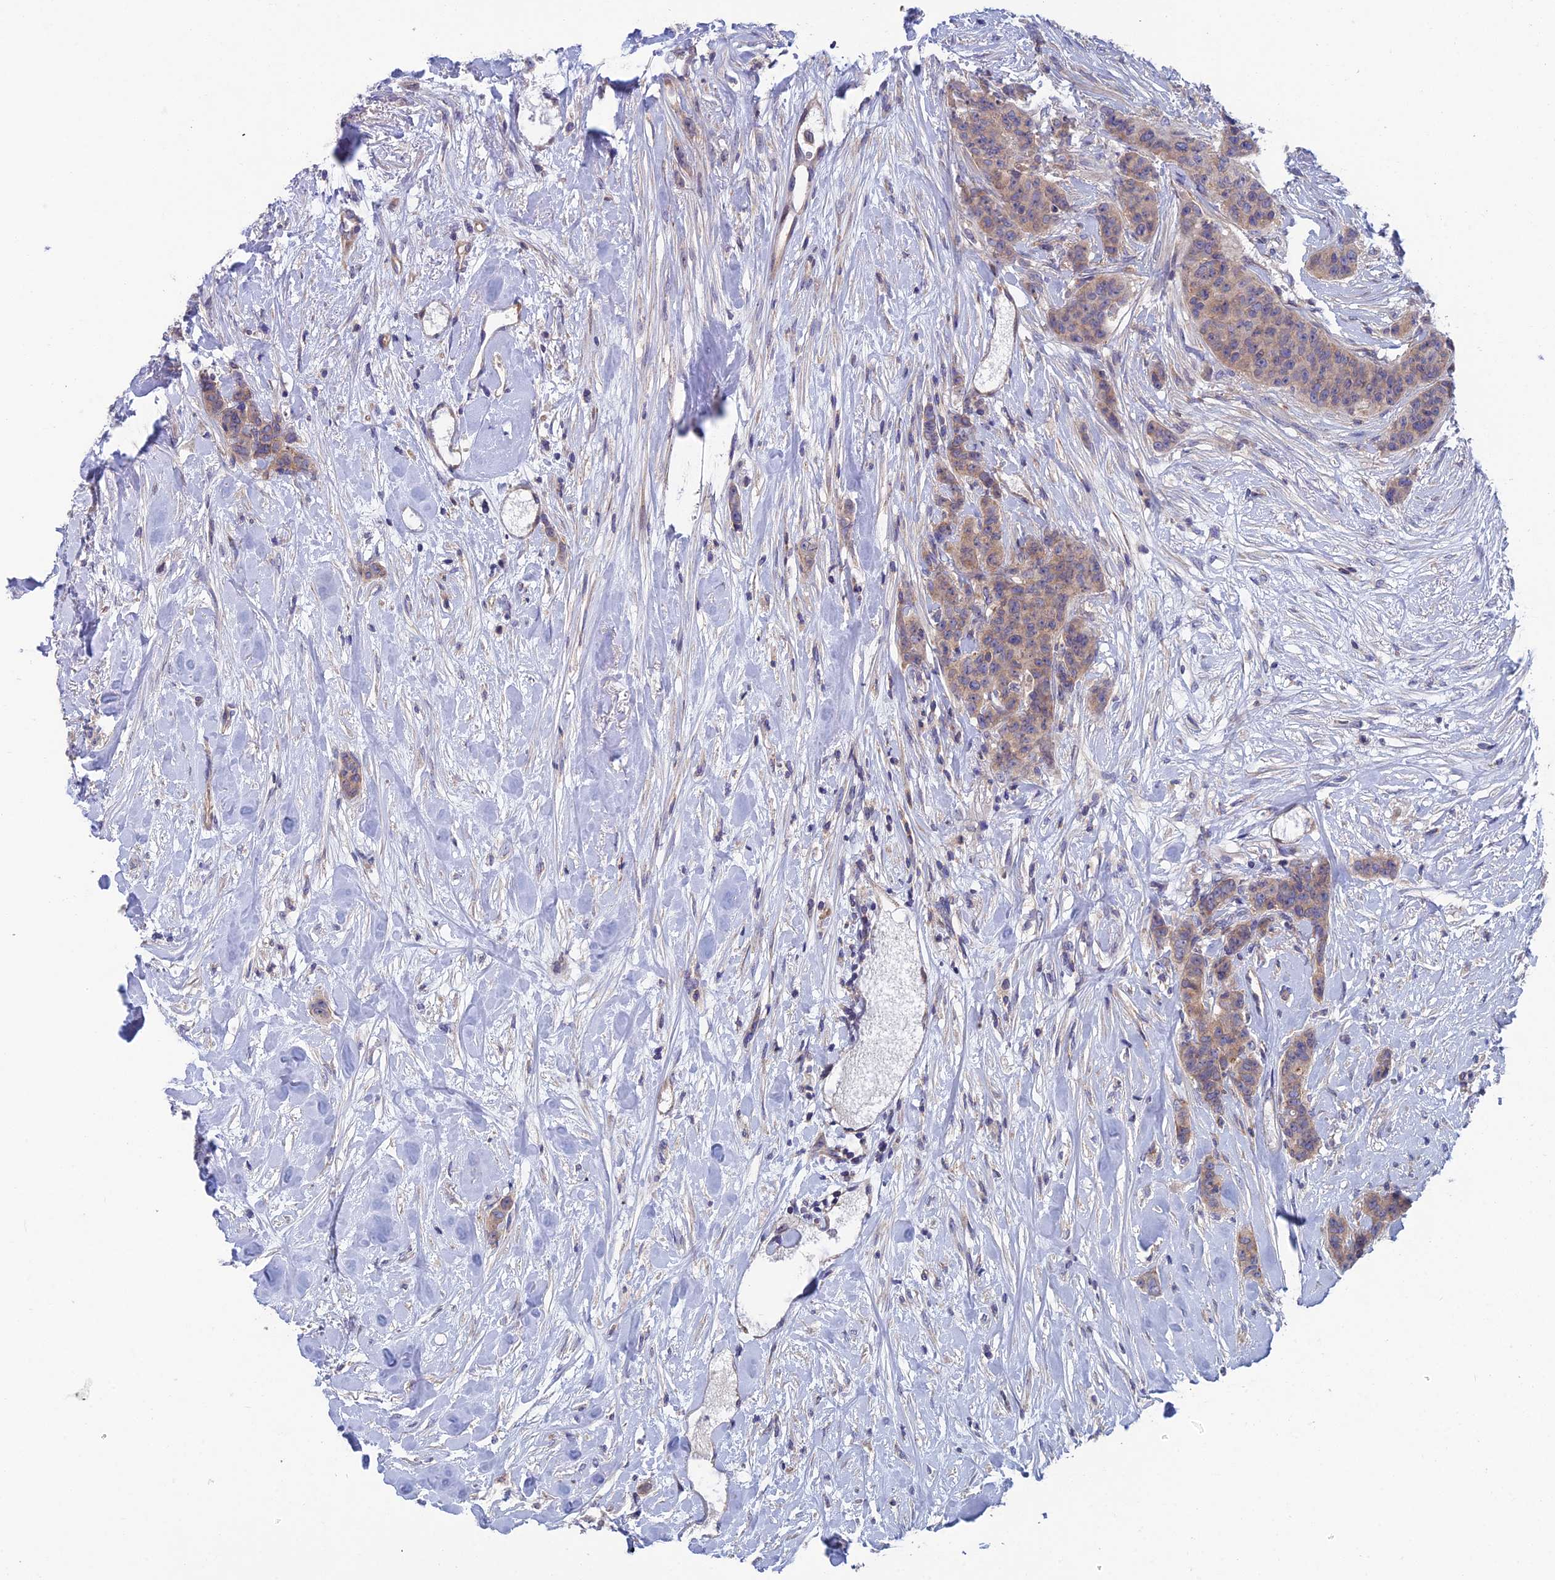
{"staining": {"intensity": "weak", "quantity": ">75%", "location": "cytoplasmic/membranous"}, "tissue": "breast cancer", "cell_type": "Tumor cells", "image_type": "cancer", "snomed": [{"axis": "morphology", "description": "Duct carcinoma"}, {"axis": "topography", "description": "Breast"}], "caption": "Brown immunohistochemical staining in breast cancer (intraductal carcinoma) displays weak cytoplasmic/membranous positivity in about >75% of tumor cells.", "gene": "USP37", "patient": {"sex": "female", "age": 40}}